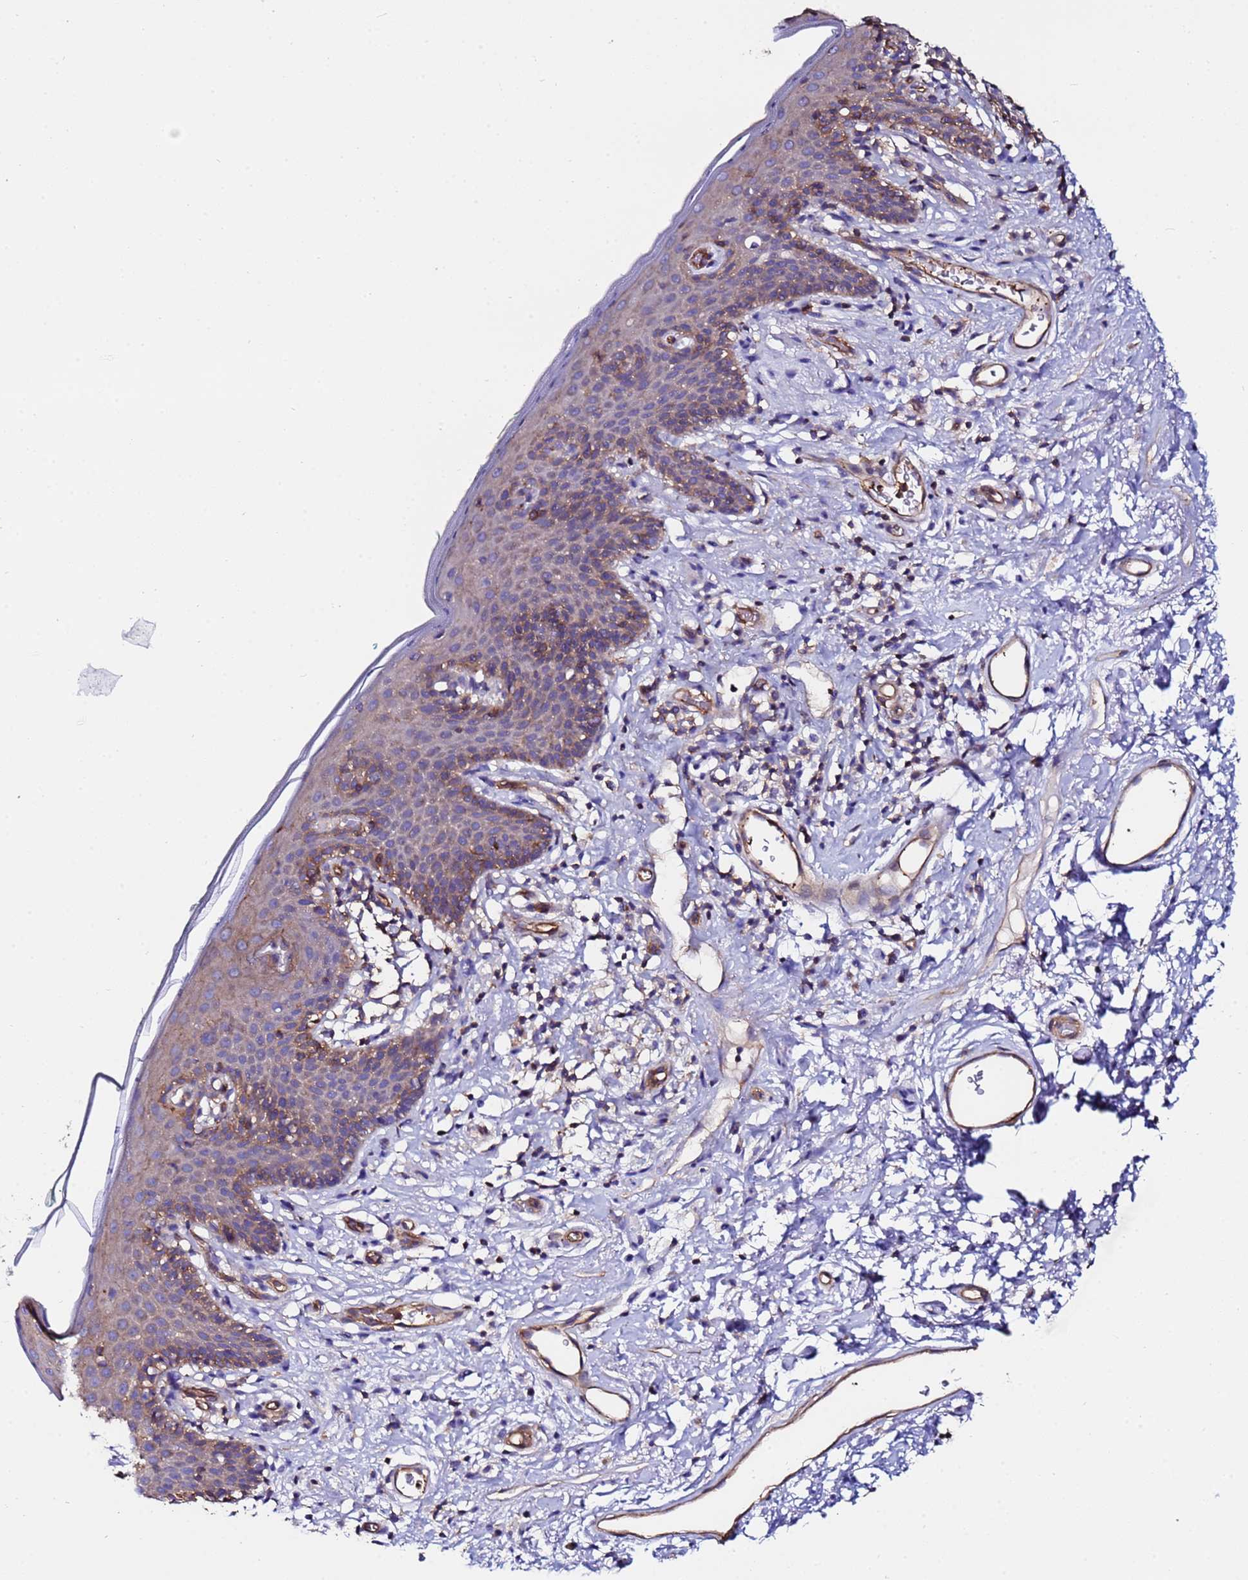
{"staining": {"intensity": "moderate", "quantity": "25%-75%", "location": "cytoplasmic/membranous"}, "tissue": "skin", "cell_type": "Epidermal cells", "image_type": "normal", "snomed": [{"axis": "morphology", "description": "Normal tissue, NOS"}, {"axis": "topography", "description": "Vulva"}], "caption": "IHC (DAB) staining of normal human skin reveals moderate cytoplasmic/membranous protein staining in approximately 25%-75% of epidermal cells.", "gene": "POTEE", "patient": {"sex": "female", "age": 66}}